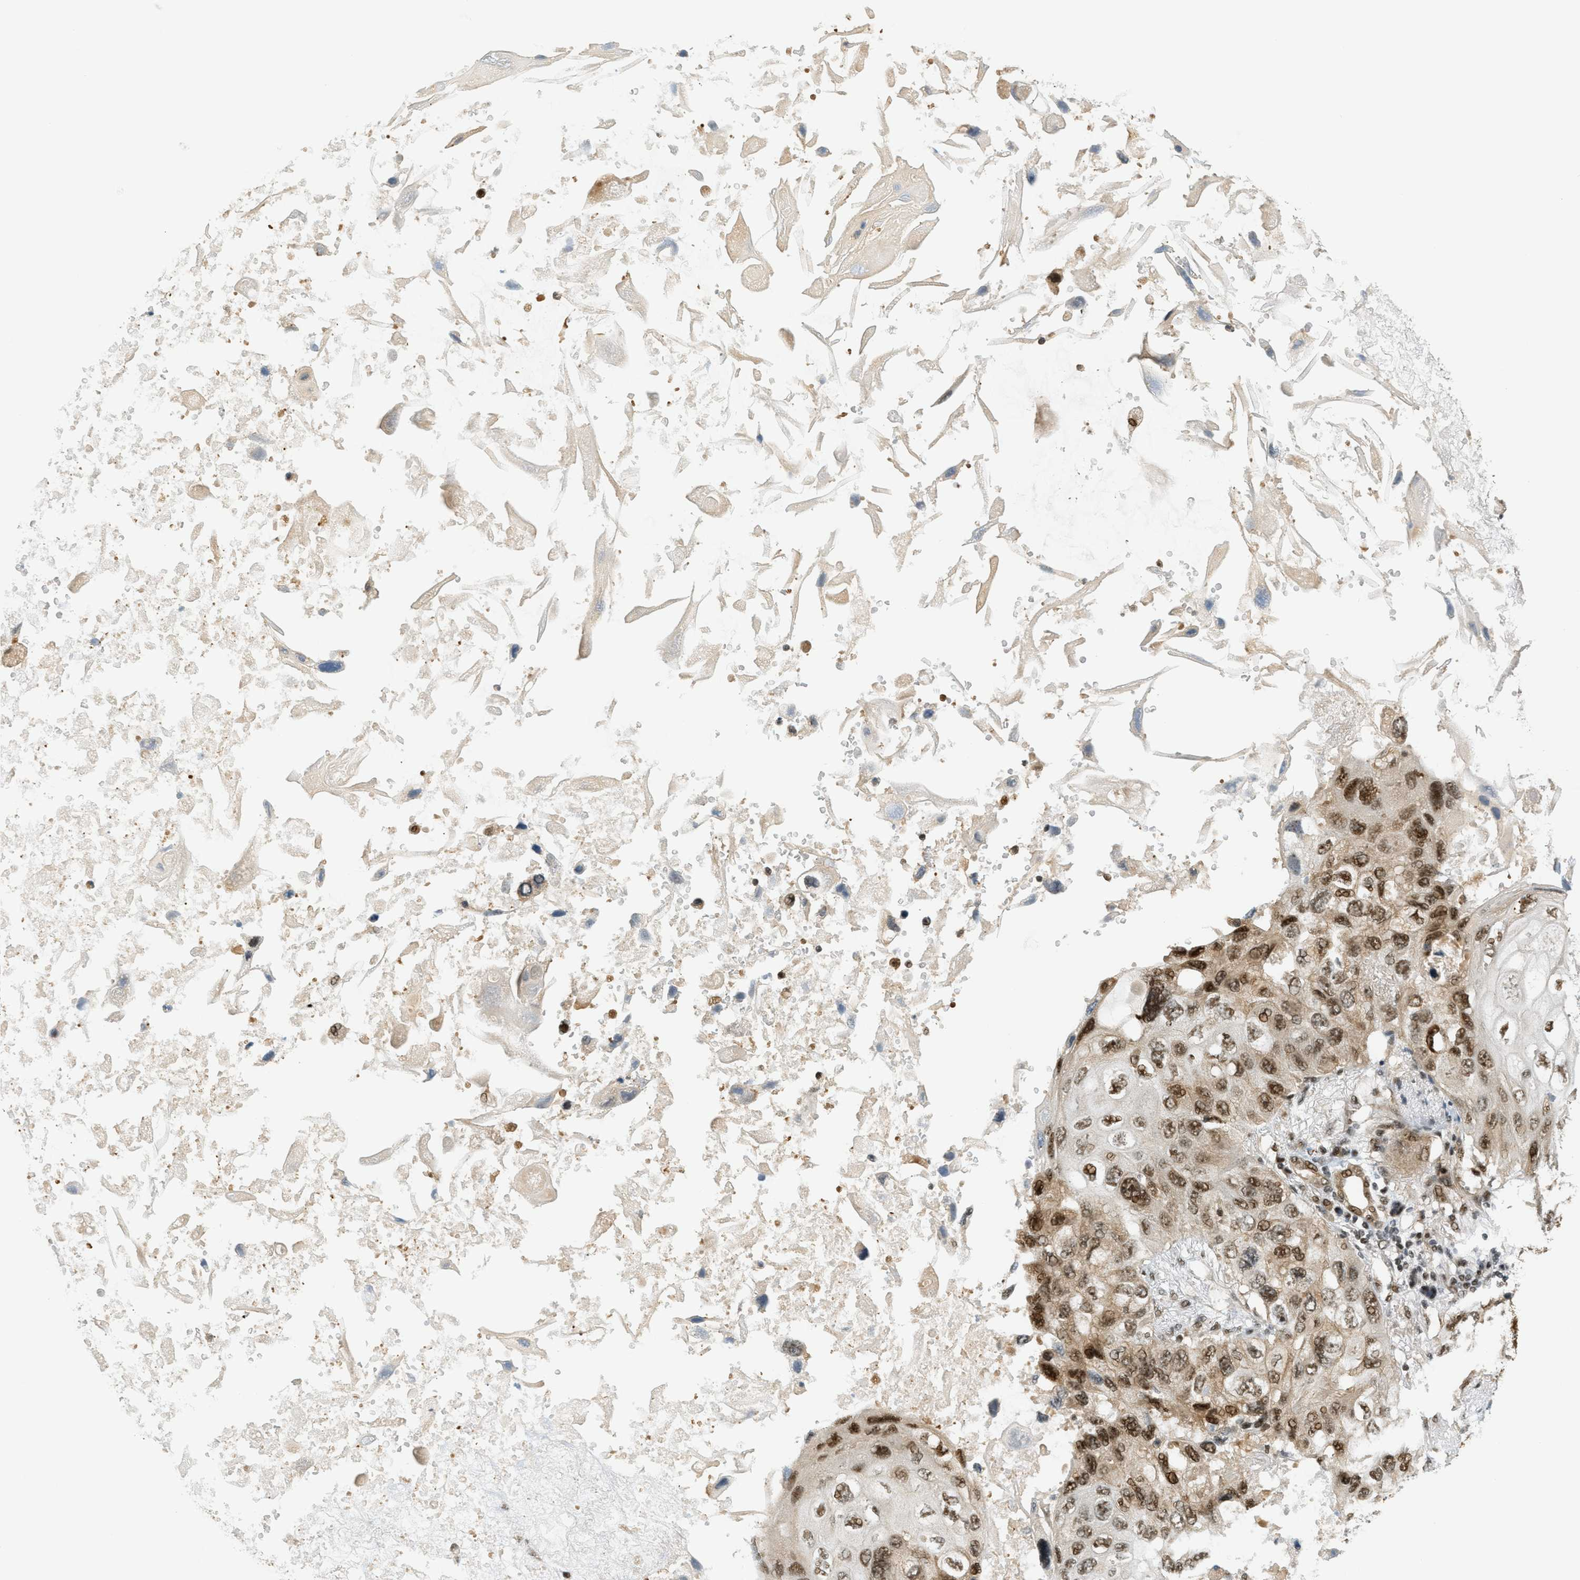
{"staining": {"intensity": "moderate", "quantity": ">75%", "location": "cytoplasmic/membranous,nuclear"}, "tissue": "lung cancer", "cell_type": "Tumor cells", "image_type": "cancer", "snomed": [{"axis": "morphology", "description": "Squamous cell carcinoma, NOS"}, {"axis": "topography", "description": "Lung"}], "caption": "The micrograph displays immunohistochemical staining of lung cancer. There is moderate cytoplasmic/membranous and nuclear staining is identified in about >75% of tumor cells.", "gene": "FOXM1", "patient": {"sex": "female", "age": 73}}